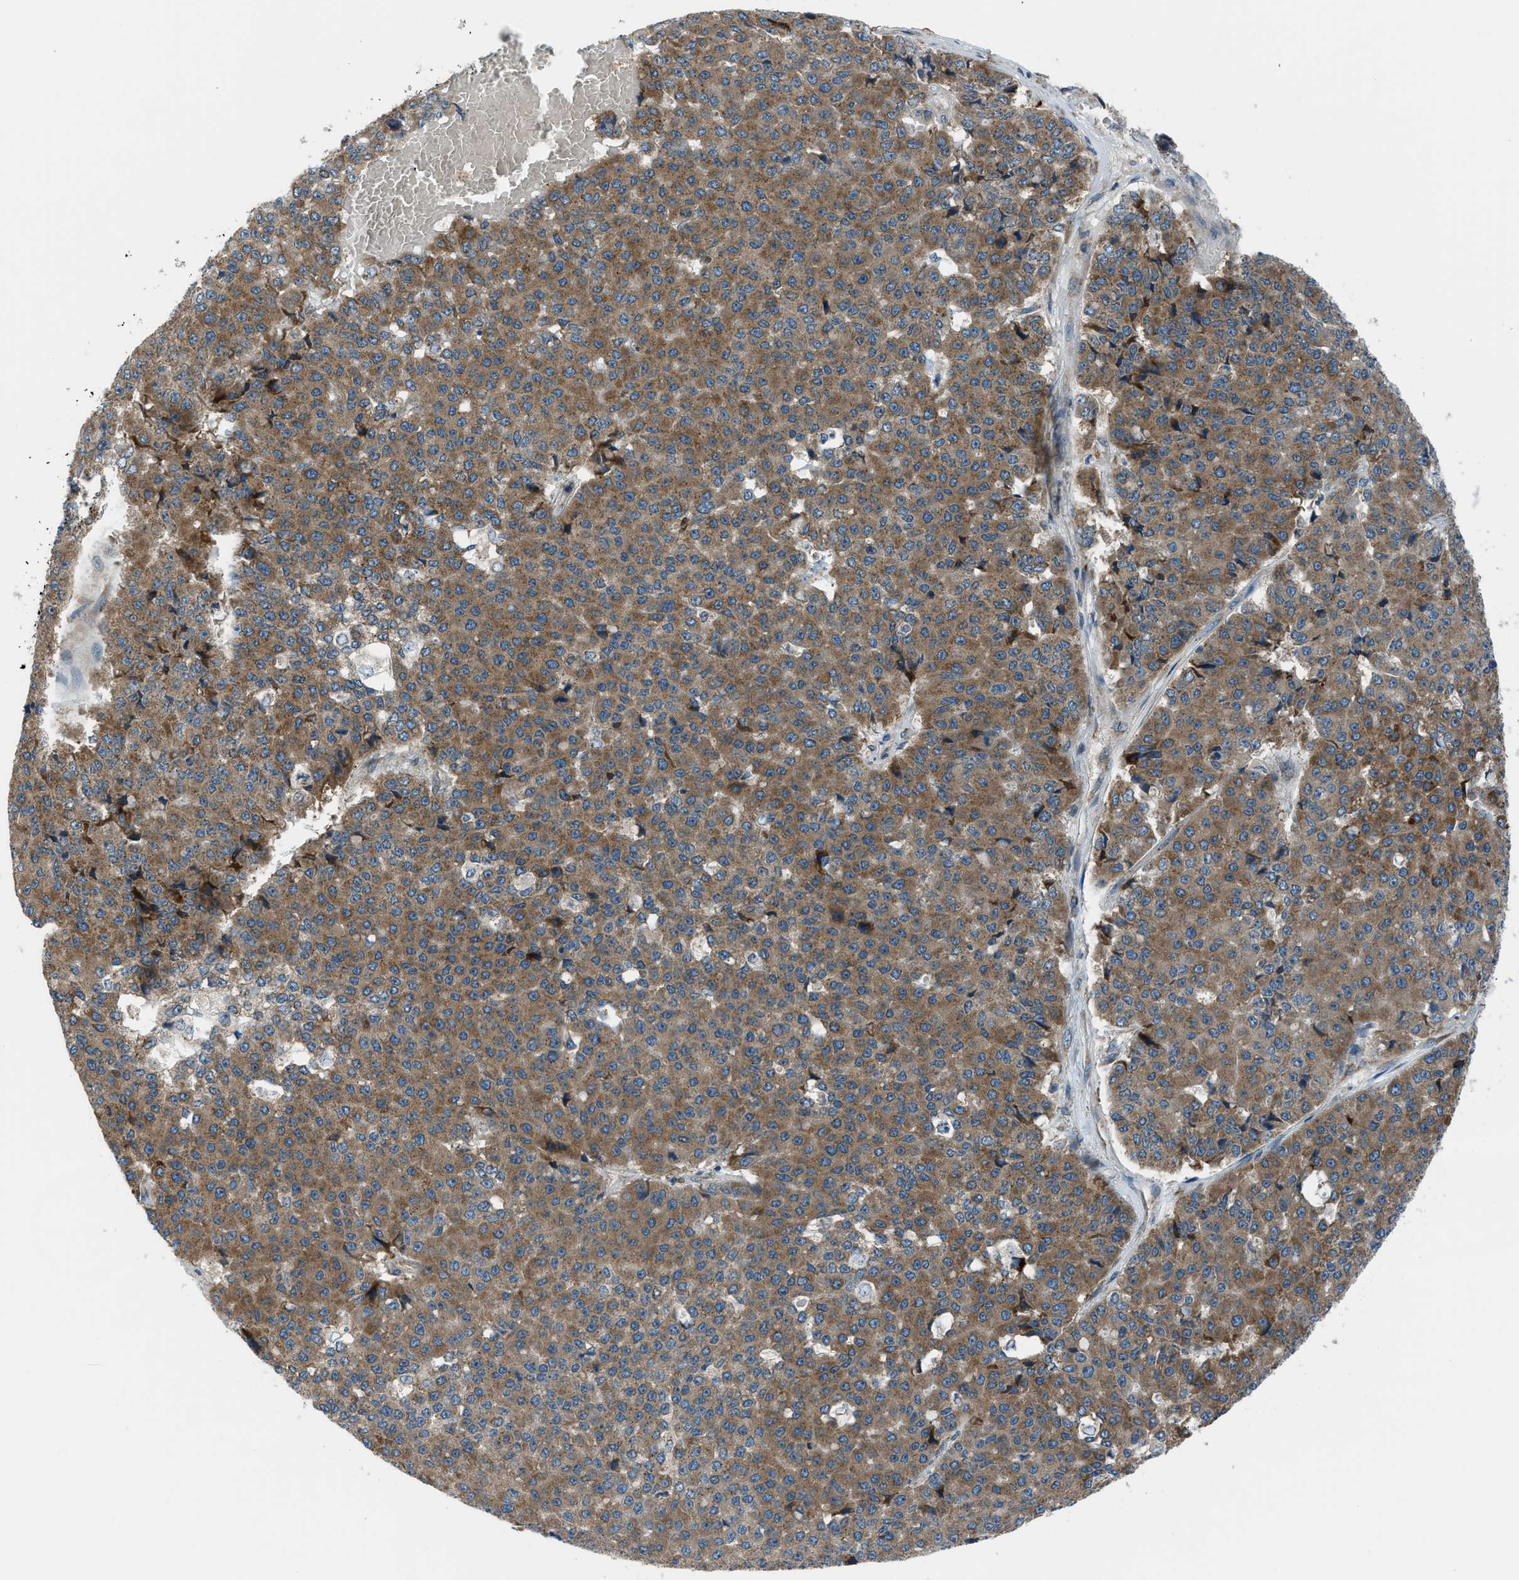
{"staining": {"intensity": "moderate", "quantity": ">75%", "location": "cytoplasmic/membranous"}, "tissue": "pancreatic cancer", "cell_type": "Tumor cells", "image_type": "cancer", "snomed": [{"axis": "morphology", "description": "Adenocarcinoma, NOS"}, {"axis": "topography", "description": "Pancreas"}], "caption": "There is medium levels of moderate cytoplasmic/membranous staining in tumor cells of adenocarcinoma (pancreatic), as demonstrated by immunohistochemical staining (brown color).", "gene": "EDARADD", "patient": {"sex": "male", "age": 50}}